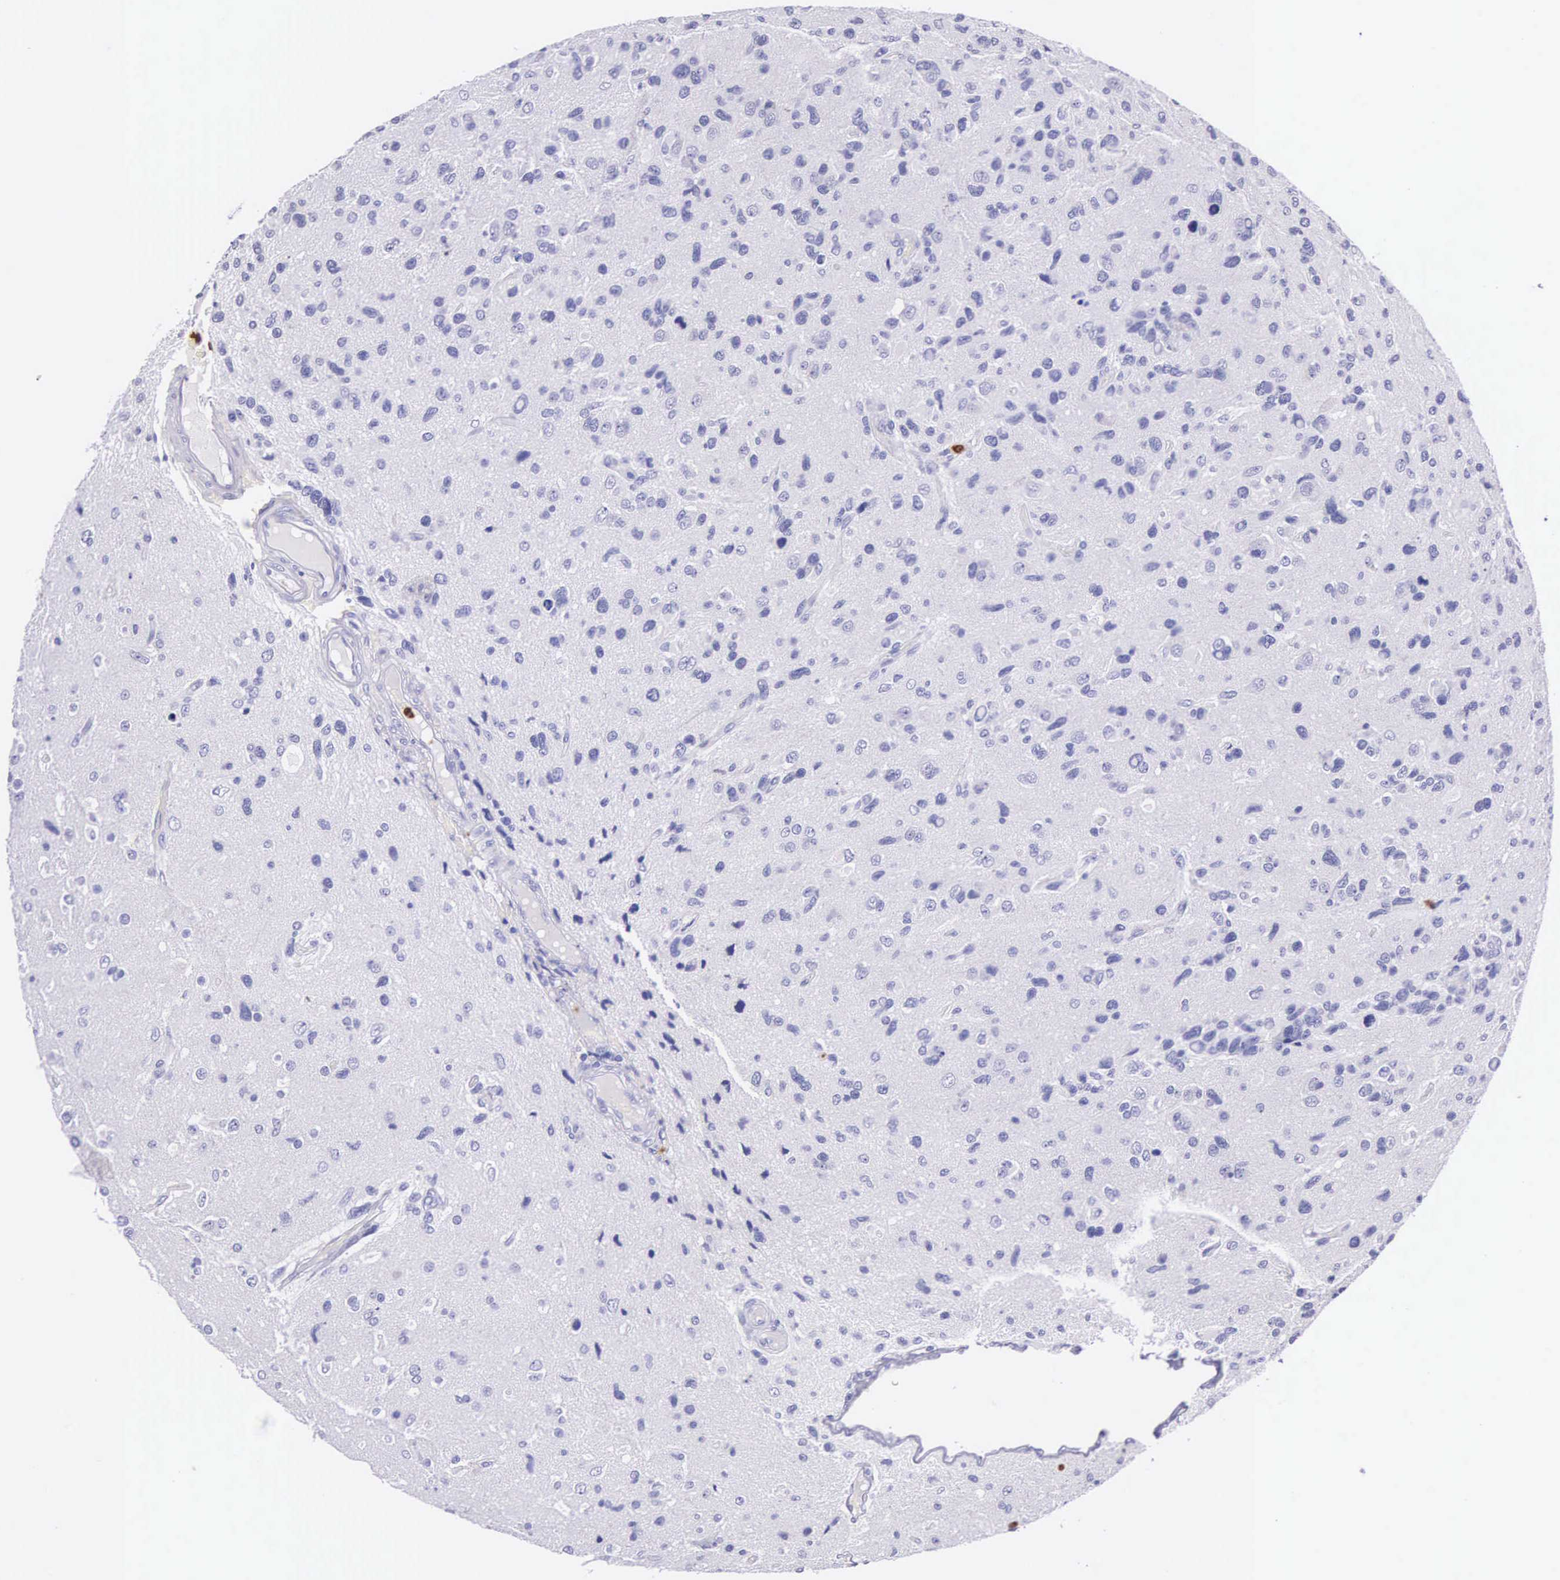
{"staining": {"intensity": "negative", "quantity": "none", "location": "none"}, "tissue": "glioma", "cell_type": "Tumor cells", "image_type": "cancer", "snomed": [{"axis": "morphology", "description": "Glioma, malignant, High grade"}, {"axis": "topography", "description": "Brain"}], "caption": "Immunohistochemistry micrograph of neoplastic tissue: human malignant glioma (high-grade) stained with DAB (3,3'-diaminobenzidine) displays no significant protein expression in tumor cells.", "gene": "FCN1", "patient": {"sex": "male", "age": 77}}